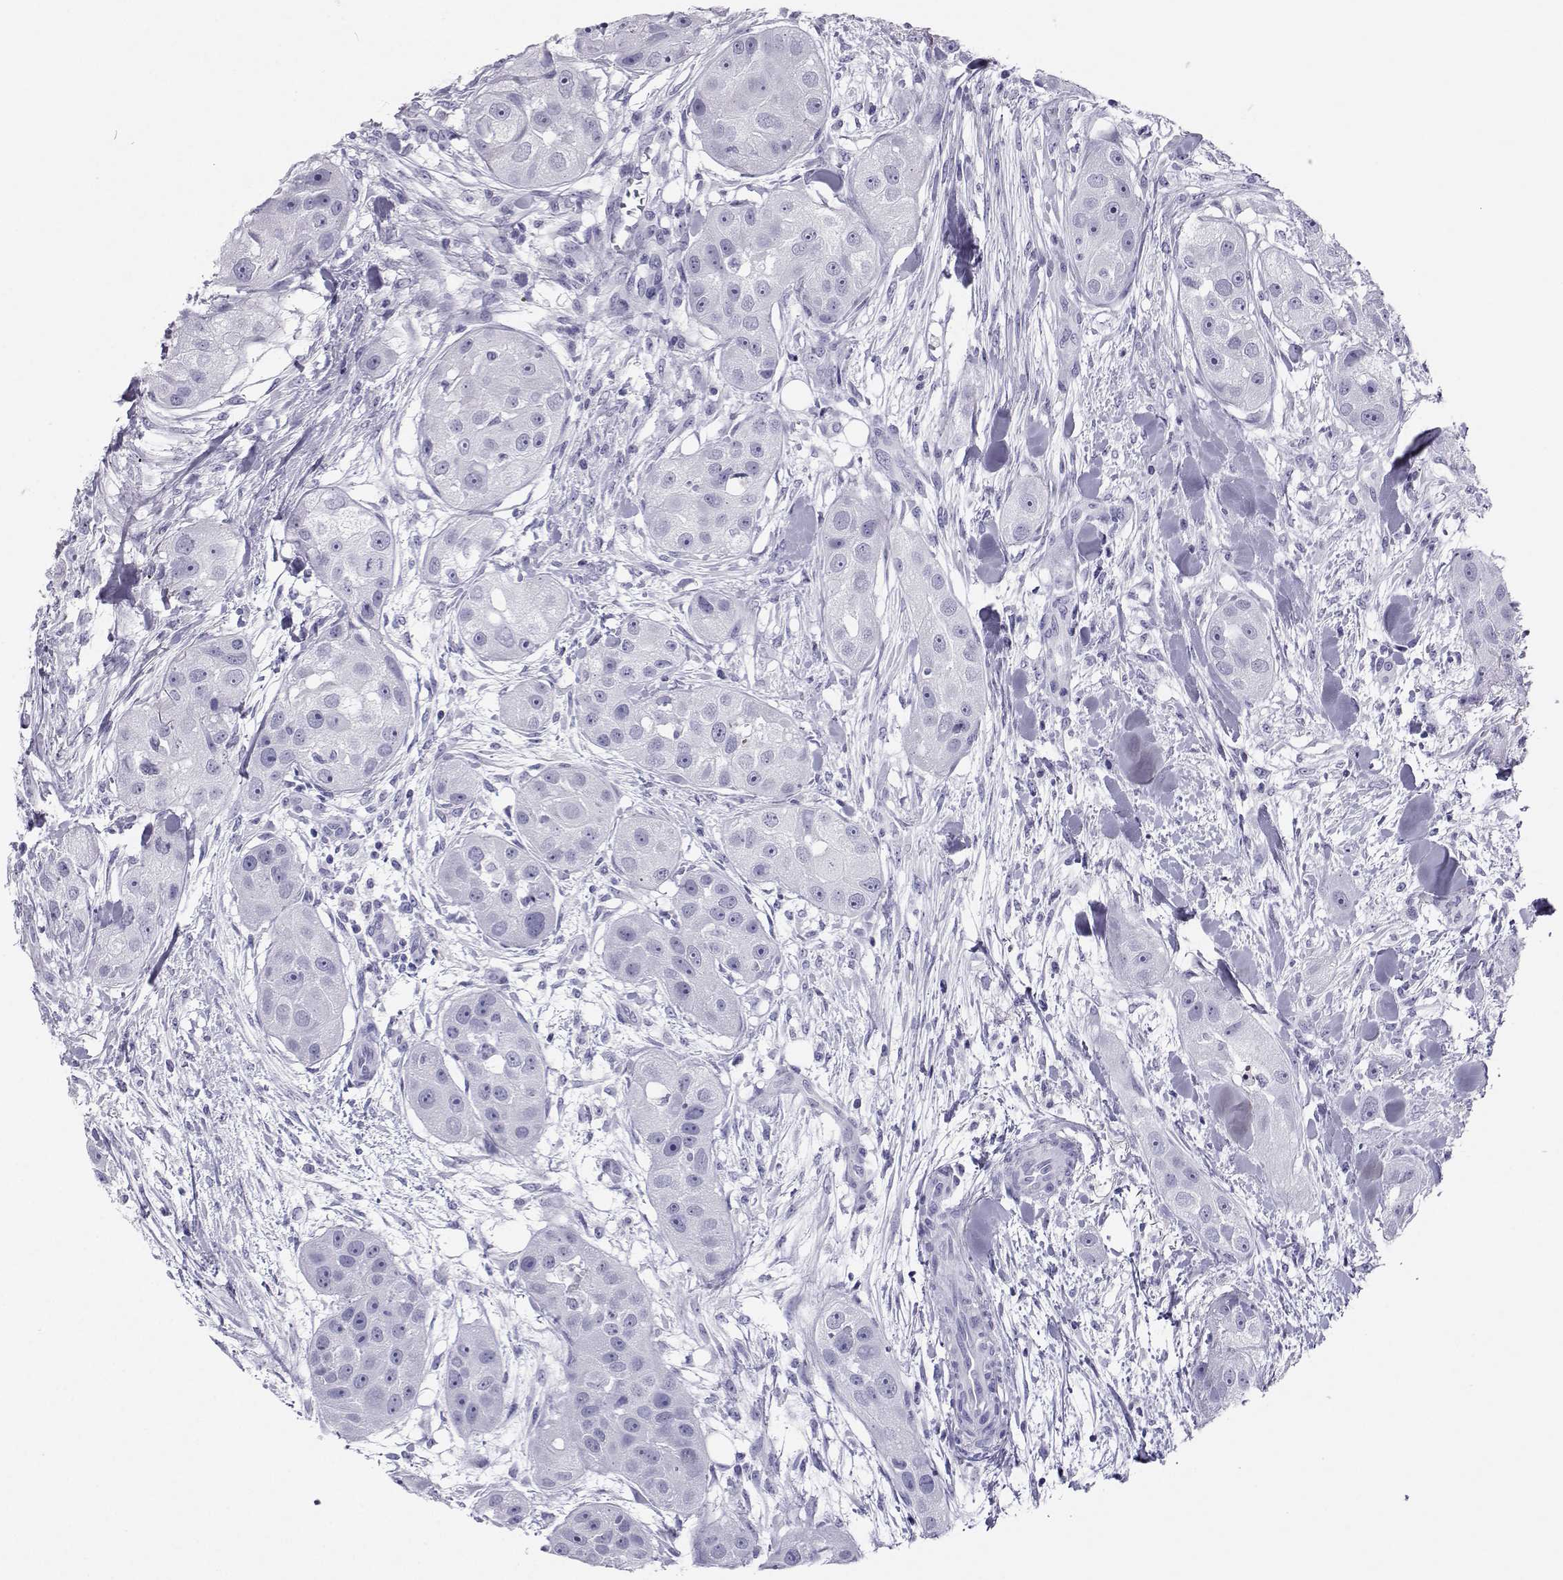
{"staining": {"intensity": "negative", "quantity": "none", "location": "none"}, "tissue": "head and neck cancer", "cell_type": "Tumor cells", "image_type": "cancer", "snomed": [{"axis": "morphology", "description": "Squamous cell carcinoma, NOS"}, {"axis": "topography", "description": "Head-Neck"}], "caption": "The IHC photomicrograph has no significant positivity in tumor cells of head and neck cancer (squamous cell carcinoma) tissue.", "gene": "SST", "patient": {"sex": "male", "age": 51}}